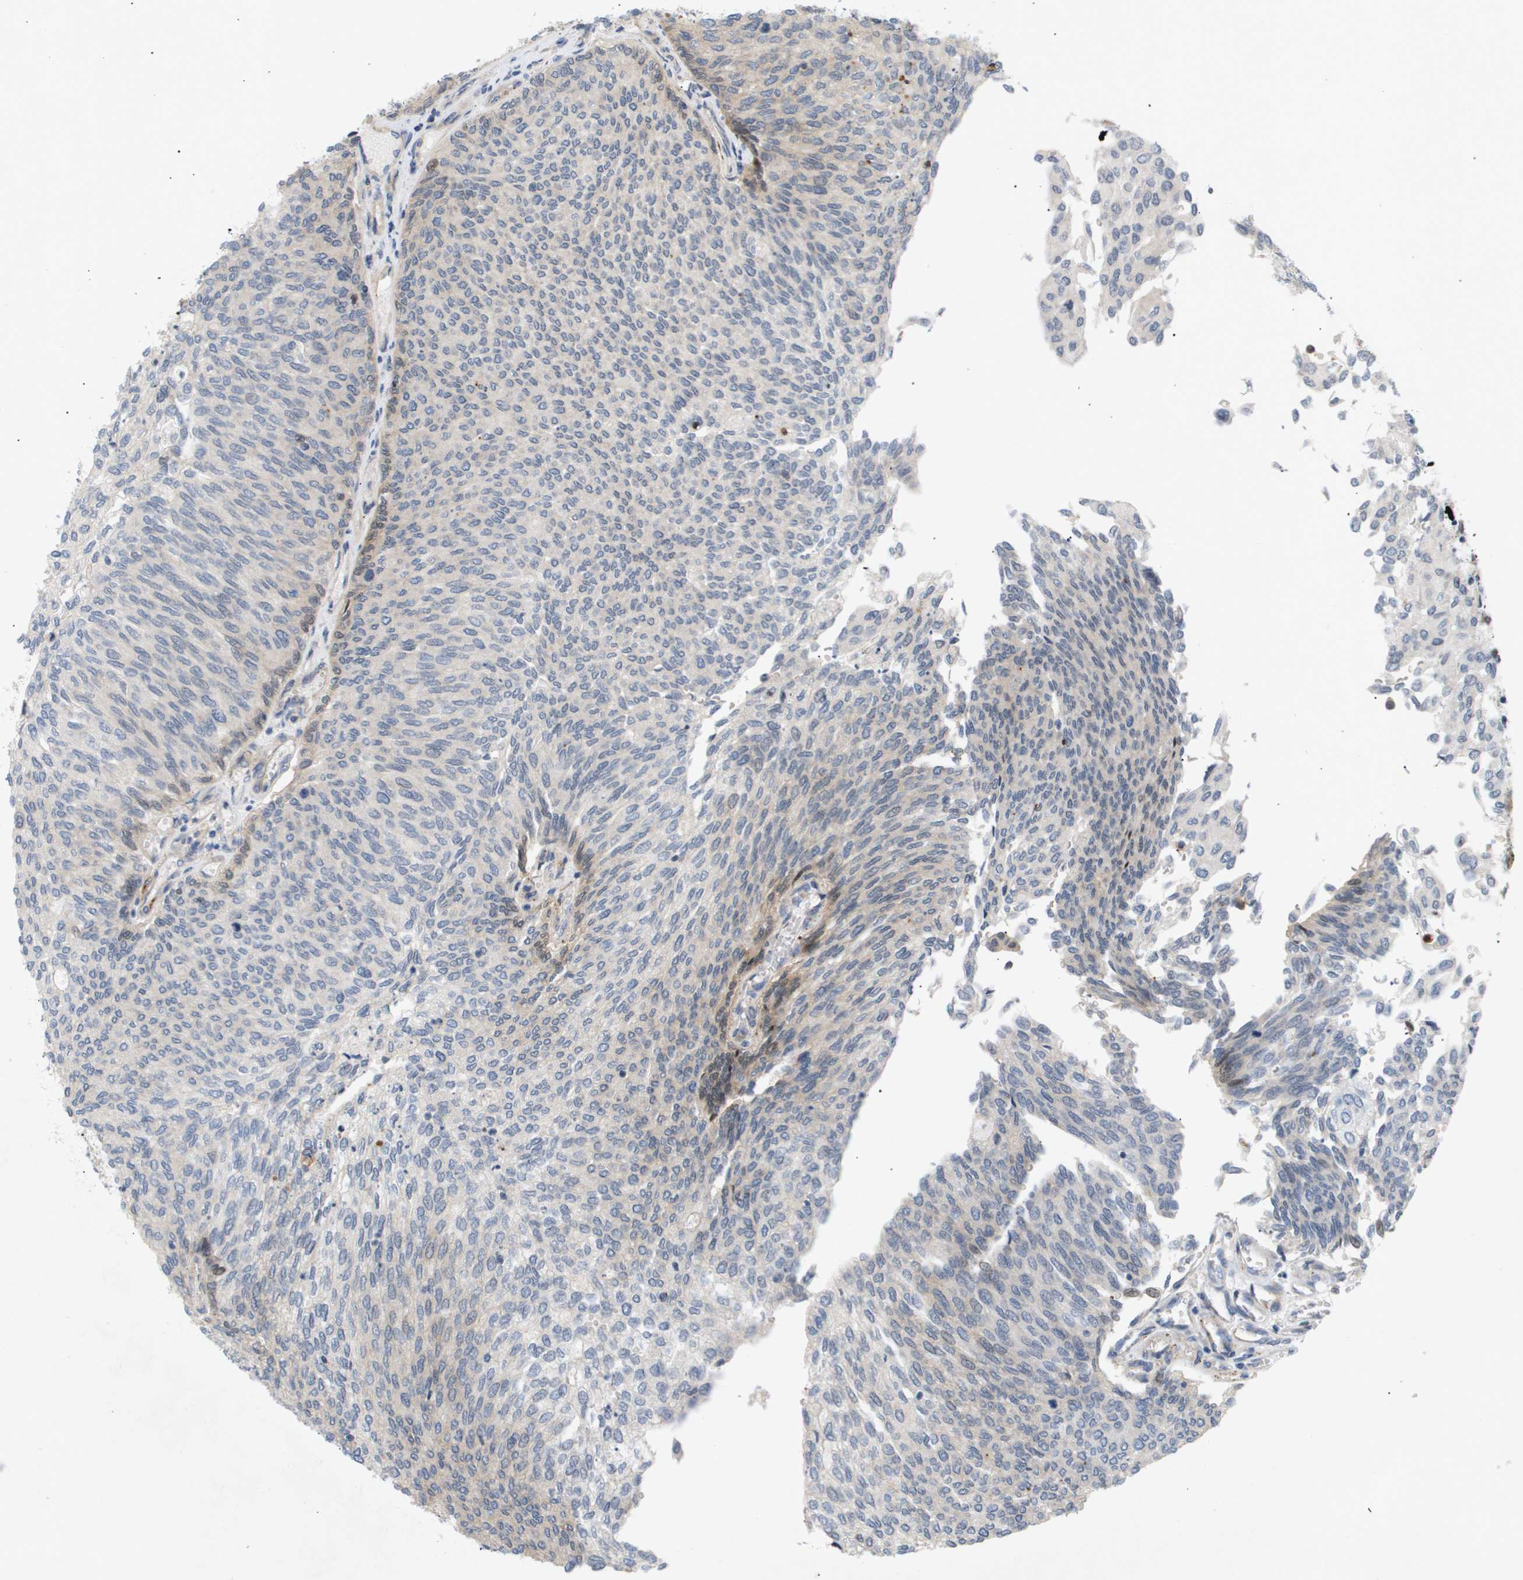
{"staining": {"intensity": "weak", "quantity": "<25%", "location": "cytoplasmic/membranous"}, "tissue": "urothelial cancer", "cell_type": "Tumor cells", "image_type": "cancer", "snomed": [{"axis": "morphology", "description": "Urothelial carcinoma, Low grade"}, {"axis": "topography", "description": "Urinary bladder"}], "caption": "The immunohistochemistry (IHC) image has no significant positivity in tumor cells of urothelial carcinoma (low-grade) tissue. The staining was performed using DAB (3,3'-diaminobenzidine) to visualize the protein expression in brown, while the nuclei were stained in blue with hematoxylin (Magnification: 20x).", "gene": "CORO2B", "patient": {"sex": "female", "age": 79}}